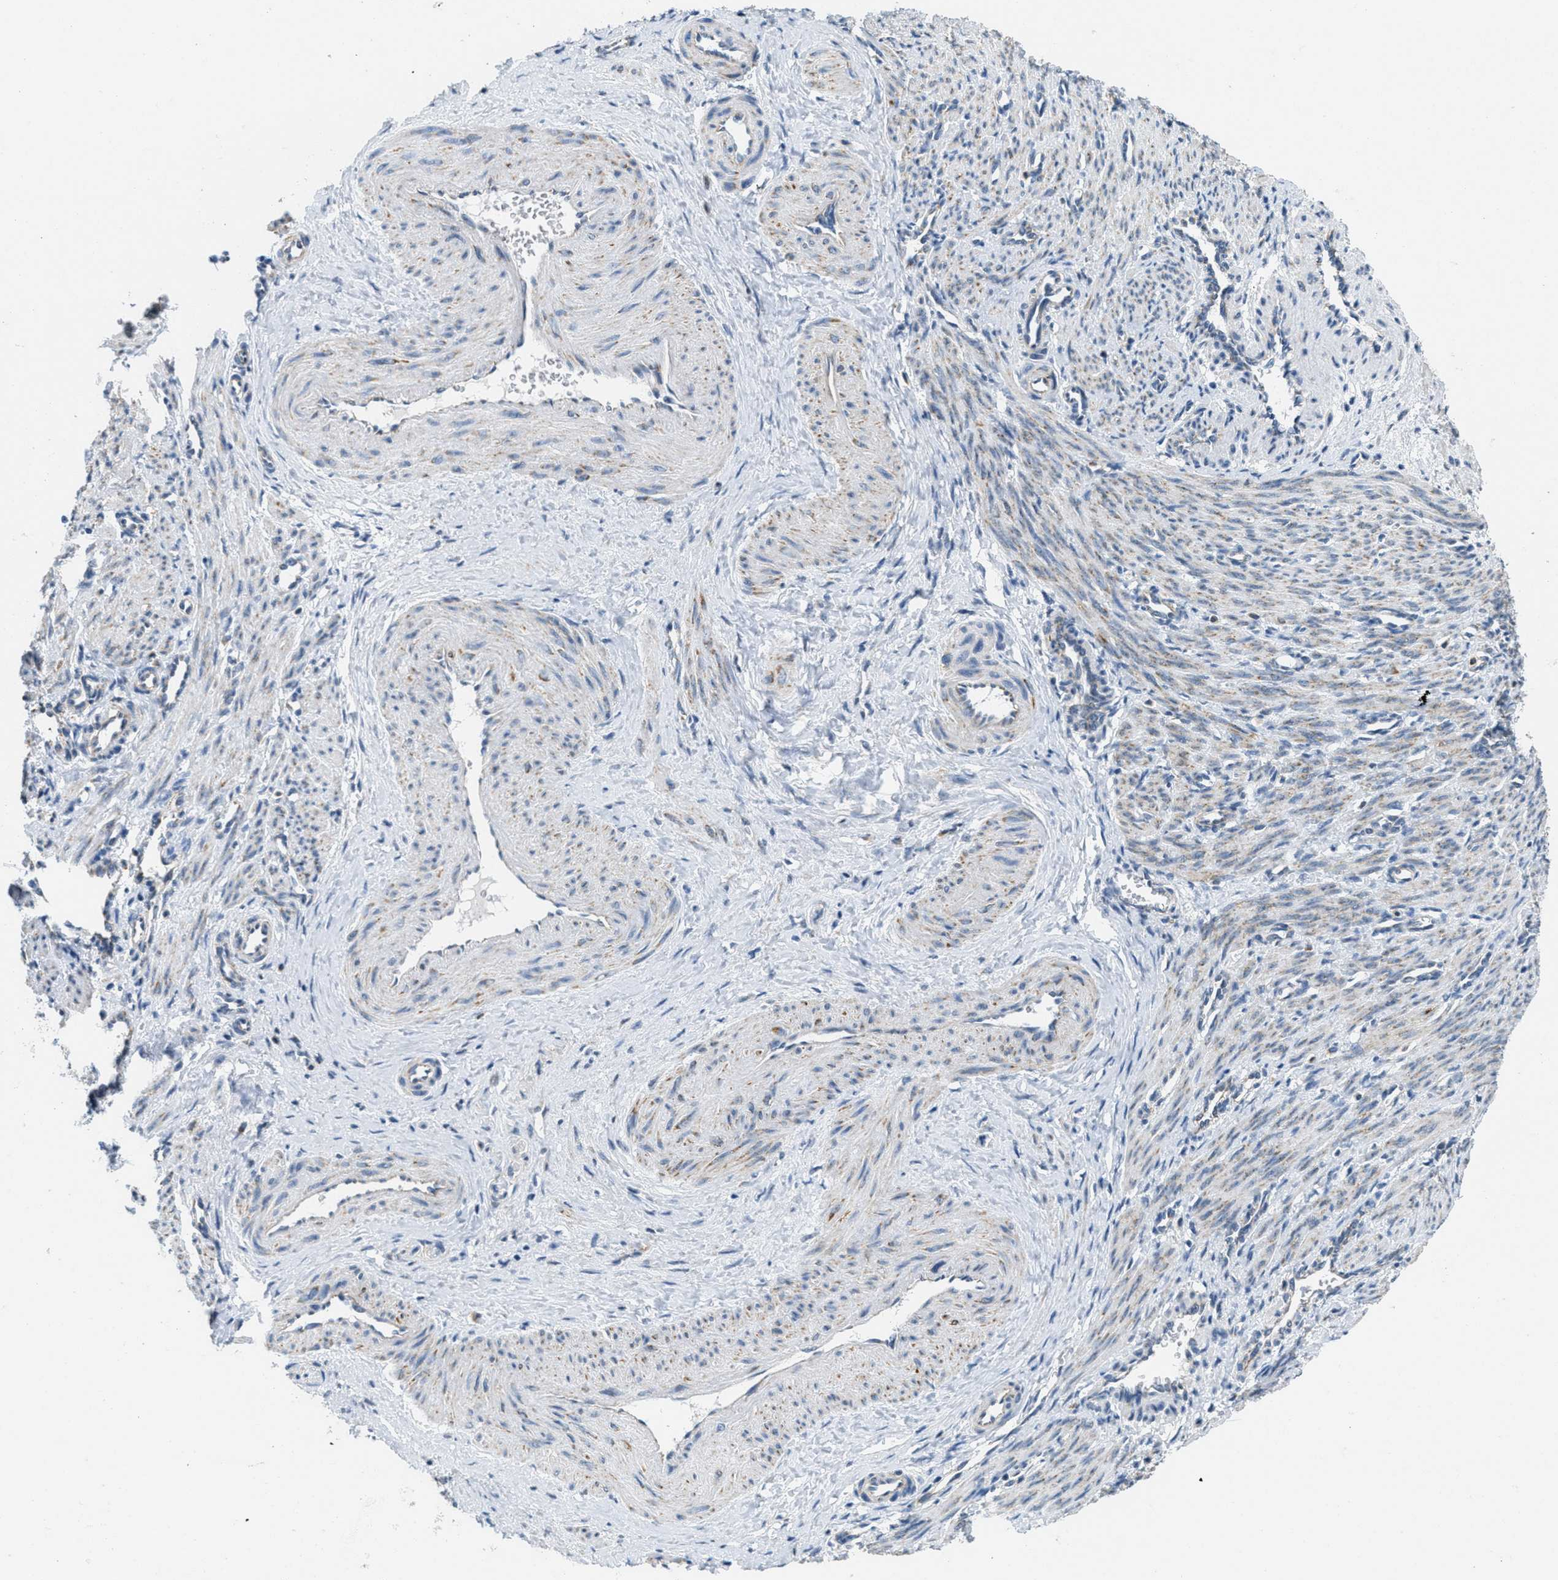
{"staining": {"intensity": "weak", "quantity": "25%-75%", "location": "cytoplasmic/membranous"}, "tissue": "smooth muscle", "cell_type": "Smooth muscle cells", "image_type": "normal", "snomed": [{"axis": "morphology", "description": "Normal tissue, NOS"}, {"axis": "topography", "description": "Endometrium"}], "caption": "IHC photomicrograph of normal smooth muscle stained for a protein (brown), which exhibits low levels of weak cytoplasmic/membranous staining in approximately 25%-75% of smooth muscle cells.", "gene": "TOMM70", "patient": {"sex": "female", "age": 33}}